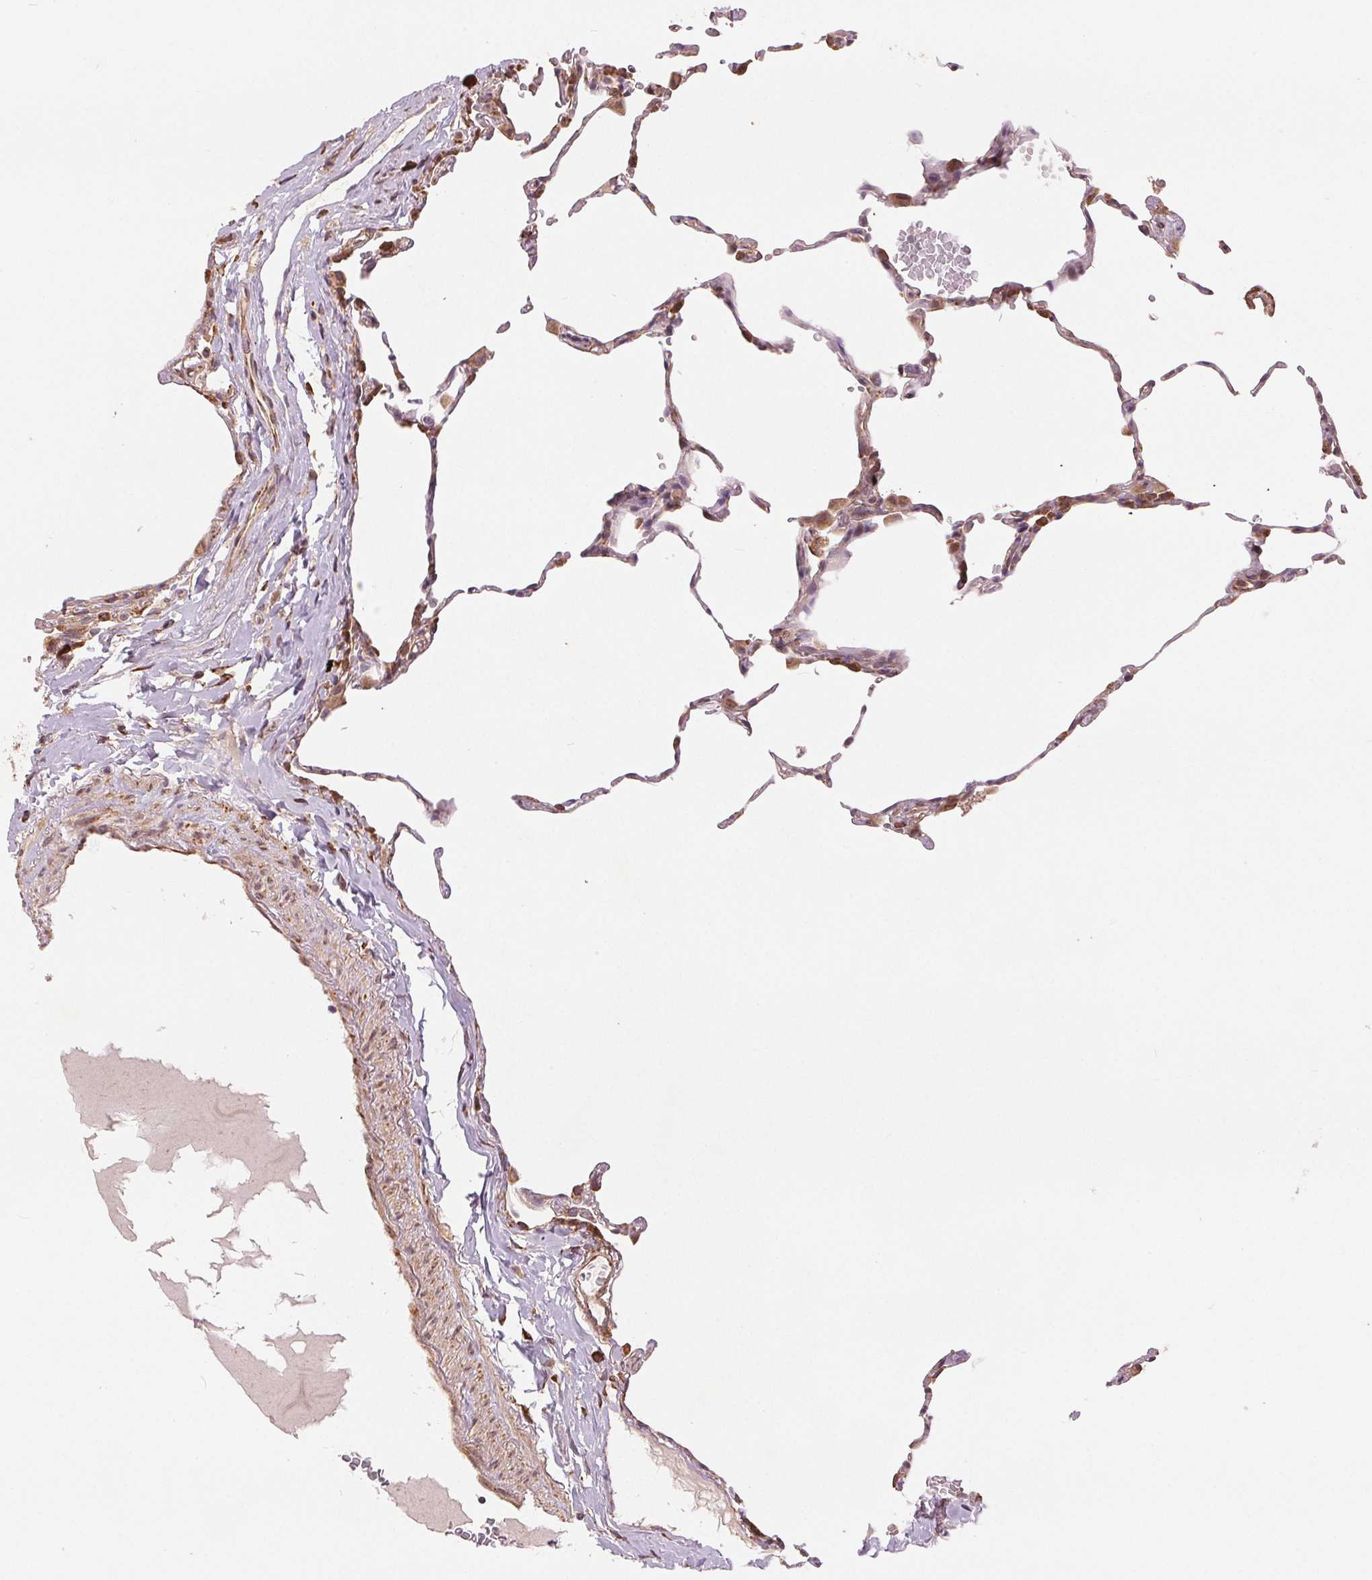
{"staining": {"intensity": "moderate", "quantity": "25%-75%", "location": "cytoplasmic/membranous"}, "tissue": "lung", "cell_type": "Alveolar cells", "image_type": "normal", "snomed": [{"axis": "morphology", "description": "Normal tissue, NOS"}, {"axis": "topography", "description": "Lung"}], "caption": "Lung stained with DAB IHC displays medium levels of moderate cytoplasmic/membranous staining in about 25%-75% of alveolar cells. (DAB IHC with brightfield microscopy, high magnification).", "gene": "SLC20A1", "patient": {"sex": "female", "age": 57}}